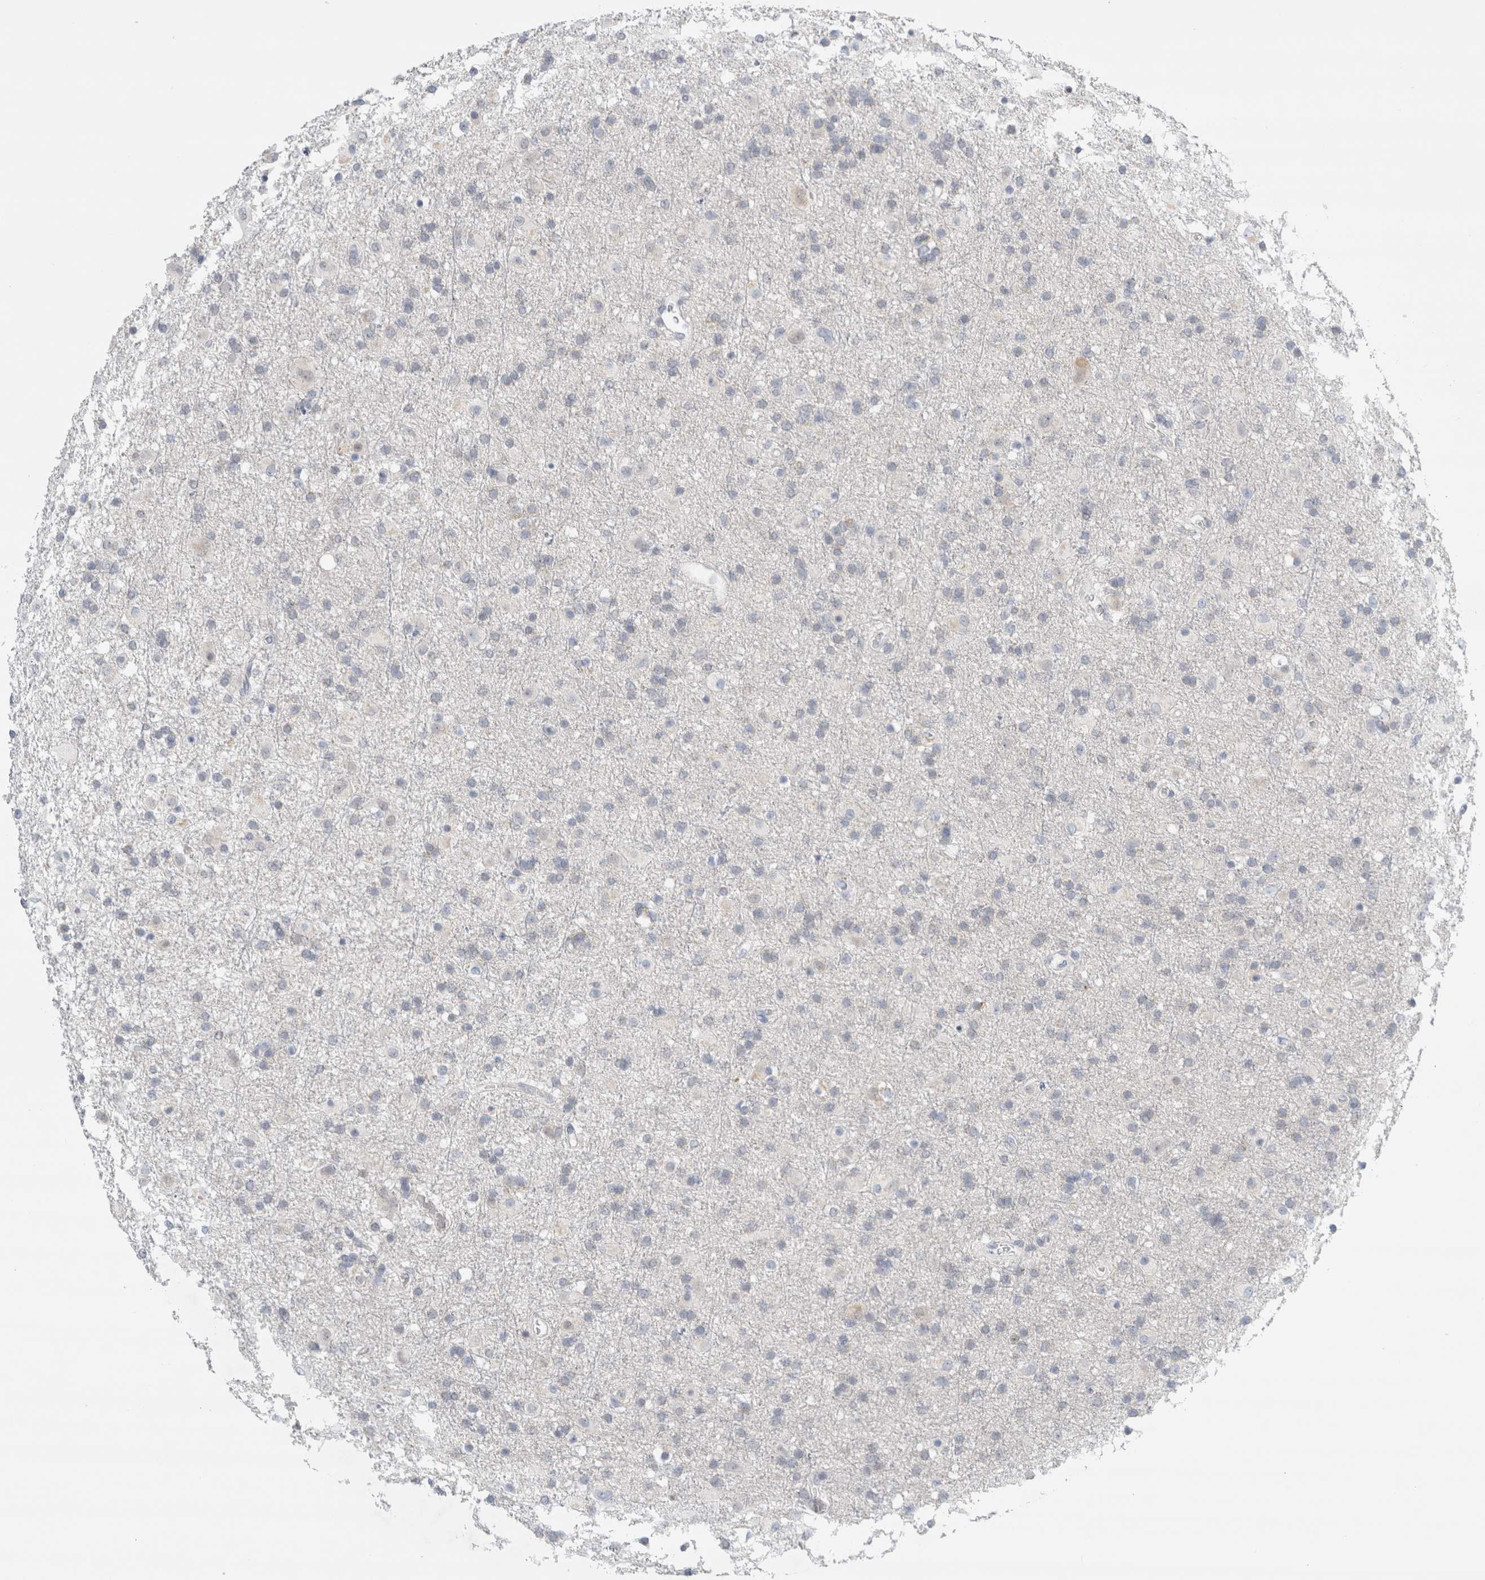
{"staining": {"intensity": "negative", "quantity": "none", "location": "none"}, "tissue": "glioma", "cell_type": "Tumor cells", "image_type": "cancer", "snomed": [{"axis": "morphology", "description": "Glioma, malignant, Low grade"}, {"axis": "topography", "description": "Brain"}], "caption": "This is an immunohistochemistry histopathology image of malignant glioma (low-grade). There is no positivity in tumor cells.", "gene": "SLC22A12", "patient": {"sex": "male", "age": 65}}